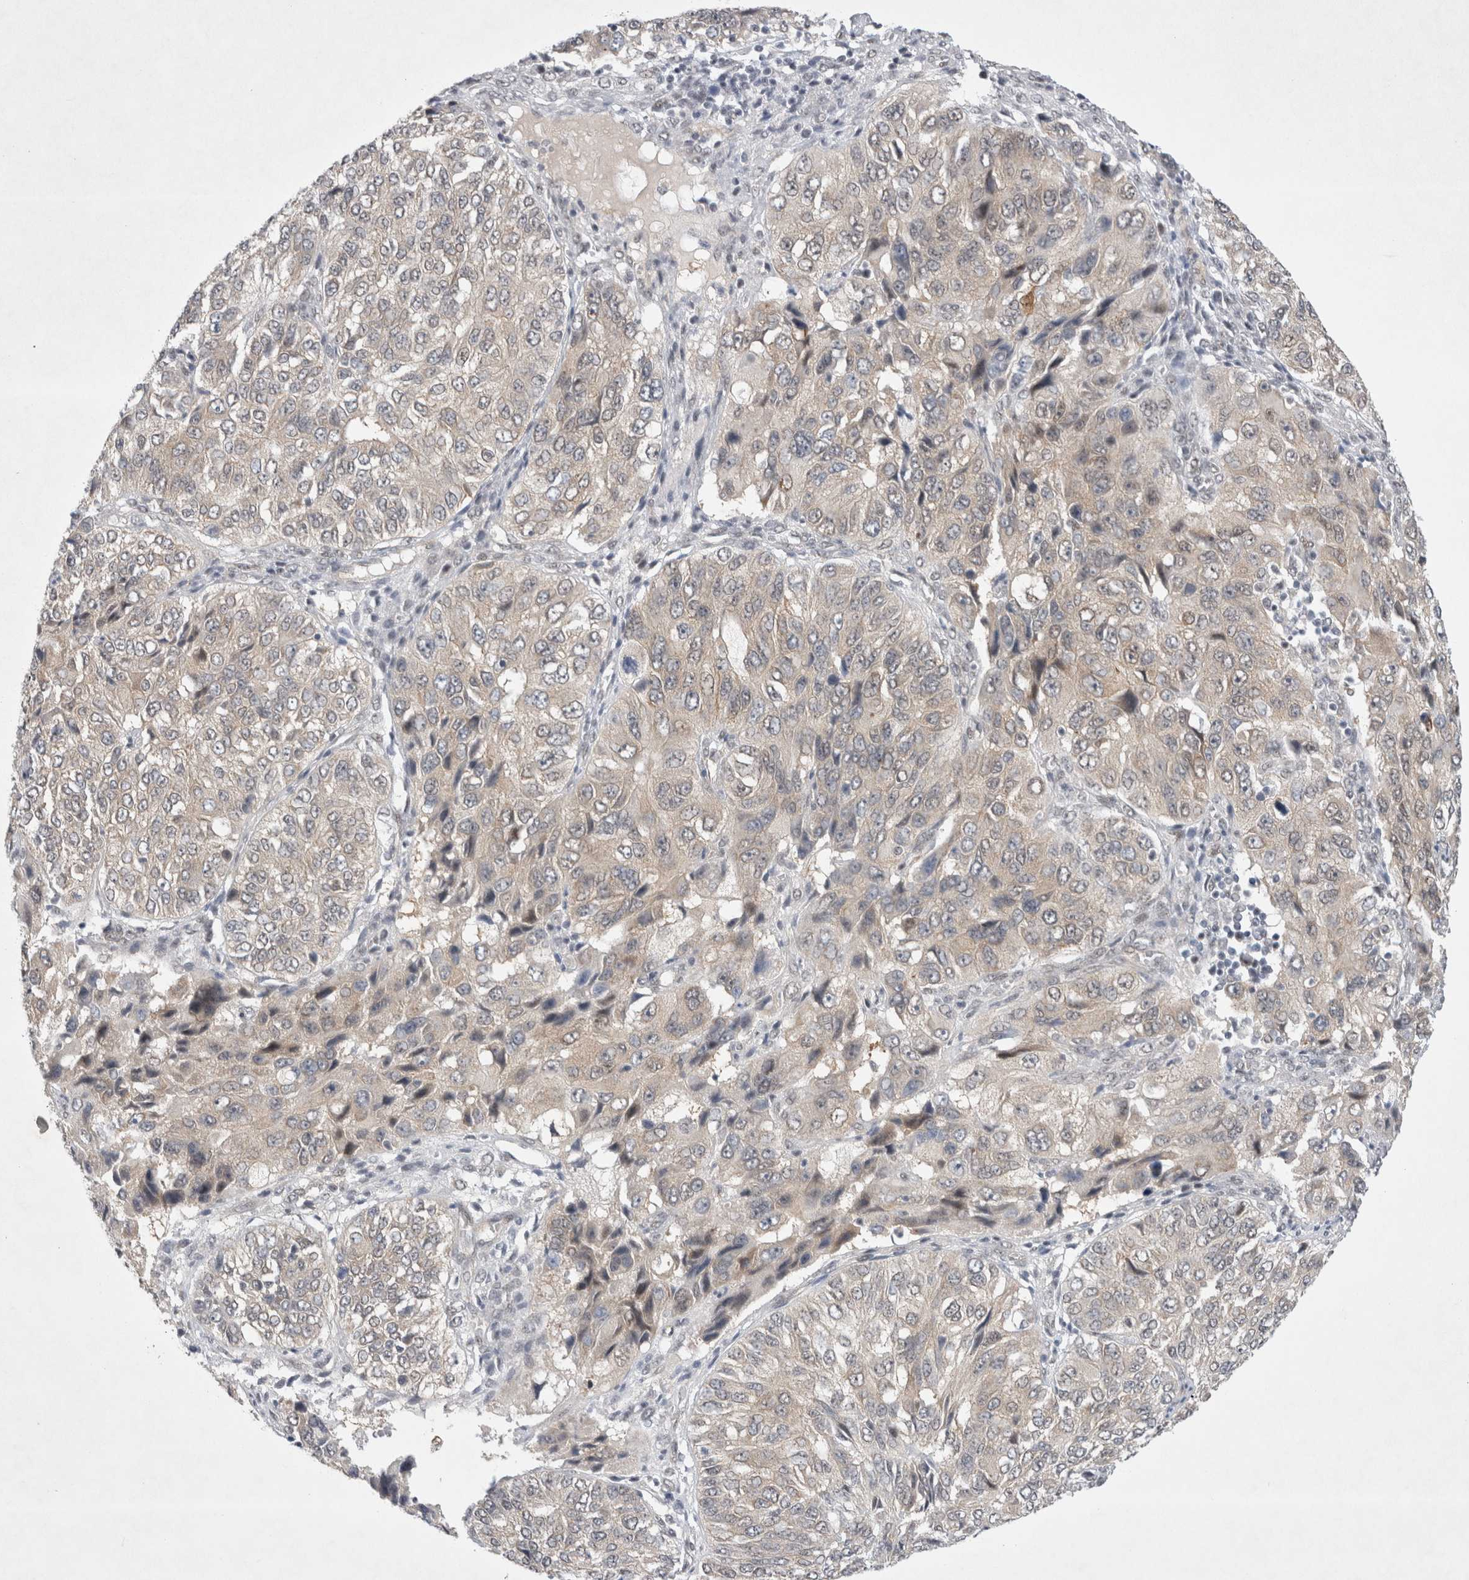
{"staining": {"intensity": "negative", "quantity": "none", "location": "none"}, "tissue": "ovarian cancer", "cell_type": "Tumor cells", "image_type": "cancer", "snomed": [{"axis": "morphology", "description": "Carcinoma, endometroid"}, {"axis": "topography", "description": "Ovary"}], "caption": "This histopathology image is of endometroid carcinoma (ovarian) stained with immunohistochemistry to label a protein in brown with the nuclei are counter-stained blue. There is no expression in tumor cells.", "gene": "WIPF2", "patient": {"sex": "female", "age": 51}}